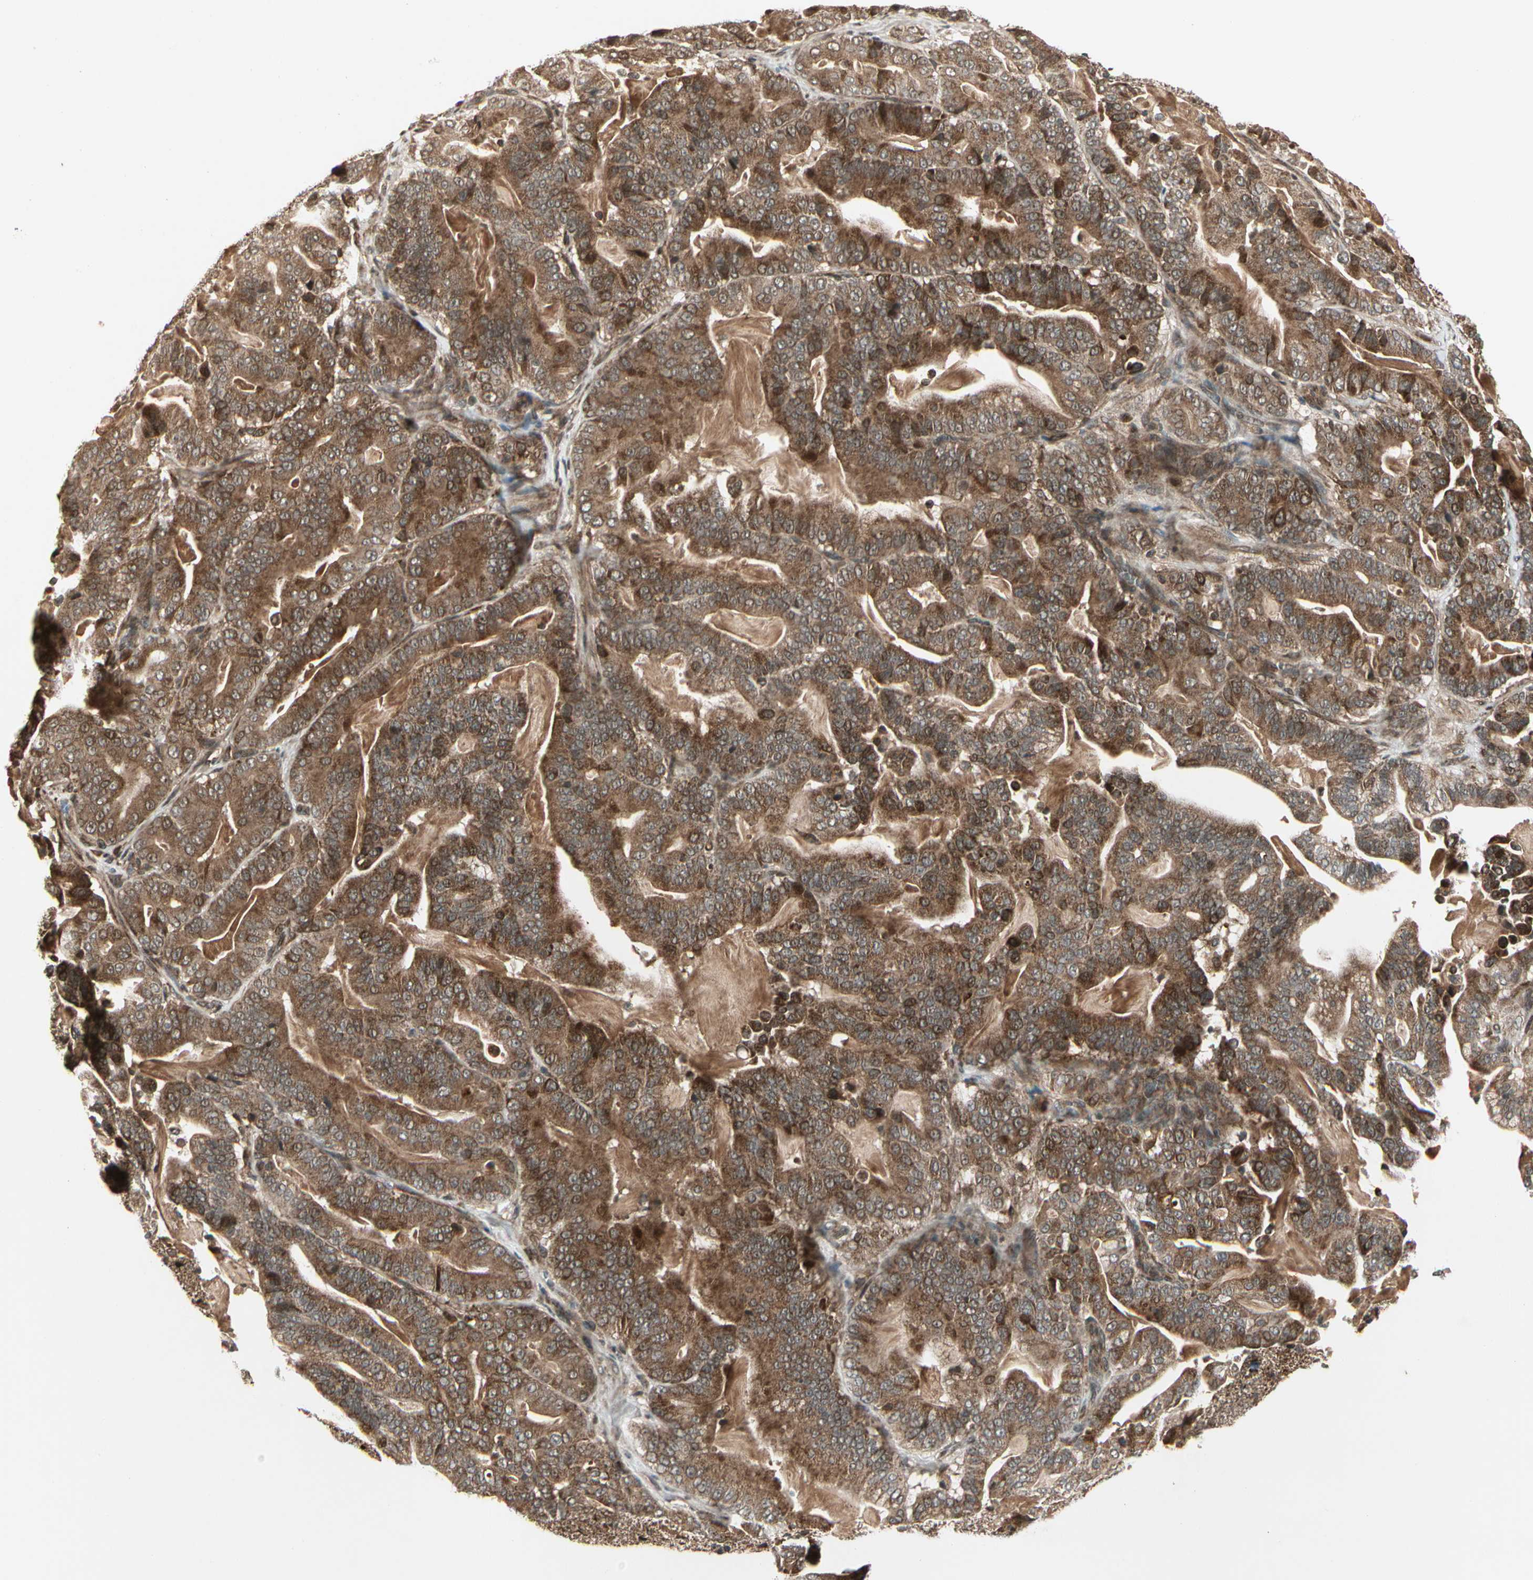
{"staining": {"intensity": "moderate", "quantity": ">75%", "location": "cytoplasmic/membranous"}, "tissue": "pancreatic cancer", "cell_type": "Tumor cells", "image_type": "cancer", "snomed": [{"axis": "morphology", "description": "Adenocarcinoma, NOS"}, {"axis": "topography", "description": "Pancreas"}], "caption": "Pancreatic cancer stained with immunohistochemistry displays moderate cytoplasmic/membranous positivity in approximately >75% of tumor cells.", "gene": "GLUL", "patient": {"sex": "male", "age": 63}}